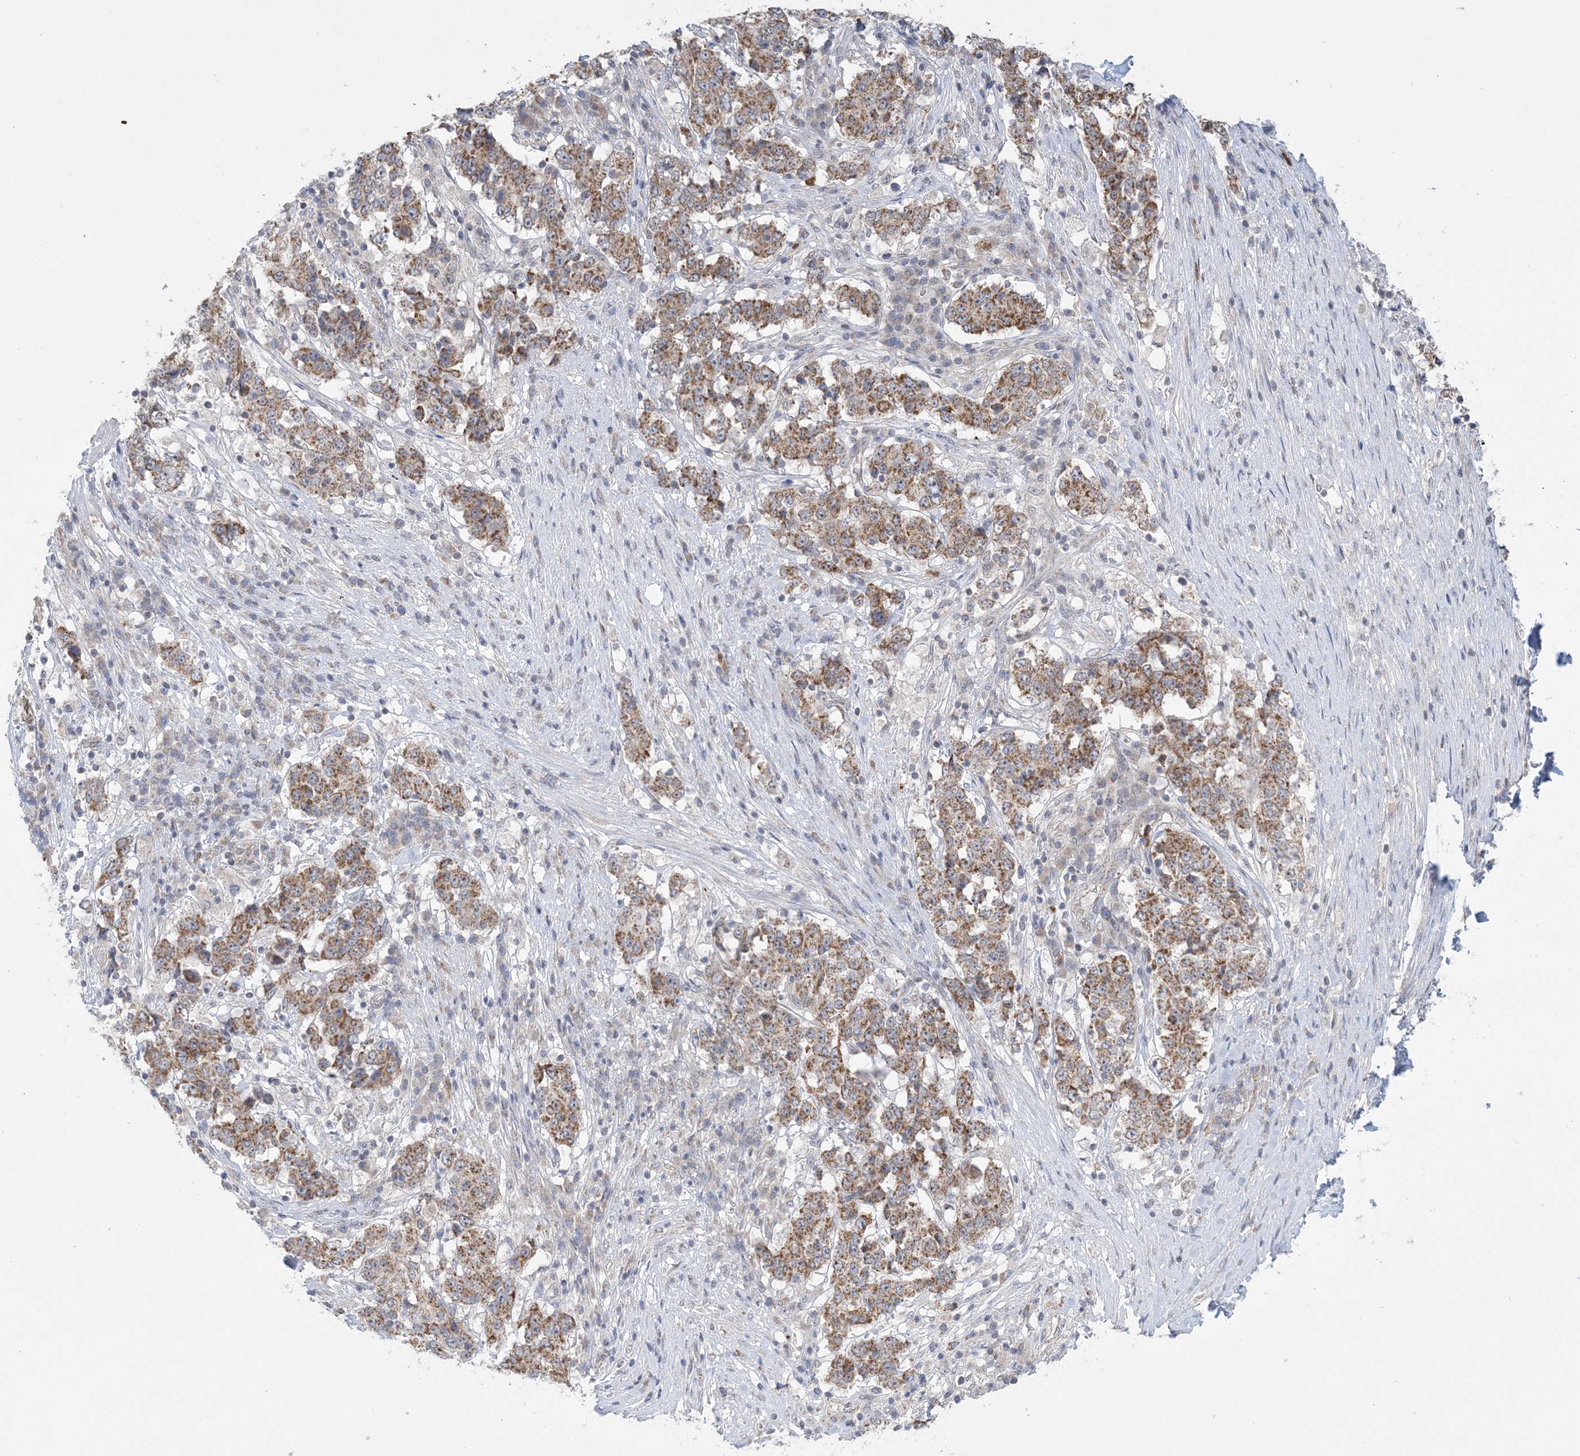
{"staining": {"intensity": "moderate", "quantity": ">75%", "location": "cytoplasmic/membranous"}, "tissue": "stomach cancer", "cell_type": "Tumor cells", "image_type": "cancer", "snomed": [{"axis": "morphology", "description": "Adenocarcinoma, NOS"}, {"axis": "topography", "description": "Stomach"}], "caption": "IHC (DAB) staining of human stomach cancer reveals moderate cytoplasmic/membranous protein staining in approximately >75% of tumor cells.", "gene": "TRMT10C", "patient": {"sex": "male", "age": 59}}